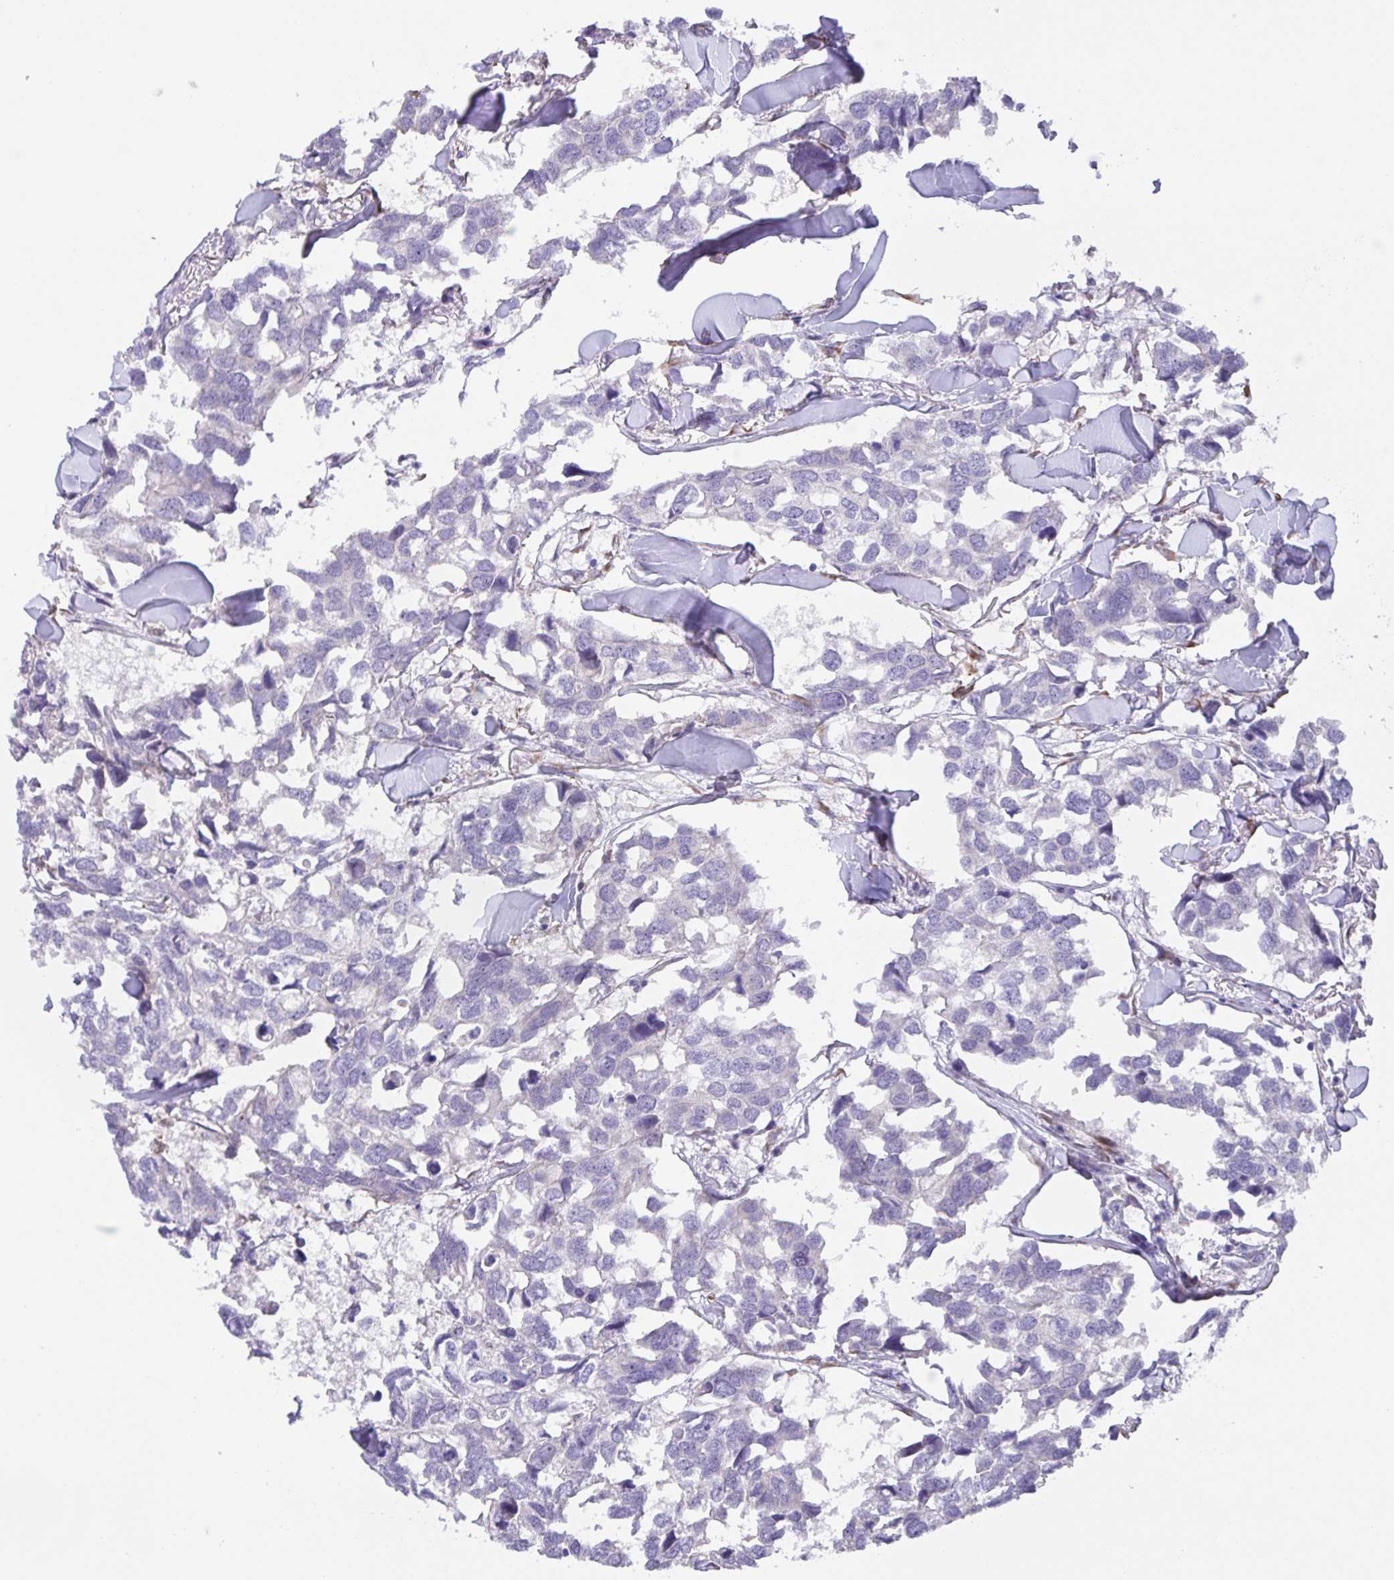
{"staining": {"intensity": "negative", "quantity": "none", "location": "none"}, "tissue": "breast cancer", "cell_type": "Tumor cells", "image_type": "cancer", "snomed": [{"axis": "morphology", "description": "Duct carcinoma"}, {"axis": "topography", "description": "Breast"}], "caption": "This micrograph is of breast invasive ductal carcinoma stained with IHC to label a protein in brown with the nuclei are counter-stained blue. There is no staining in tumor cells.", "gene": "PRR36", "patient": {"sex": "female", "age": 83}}